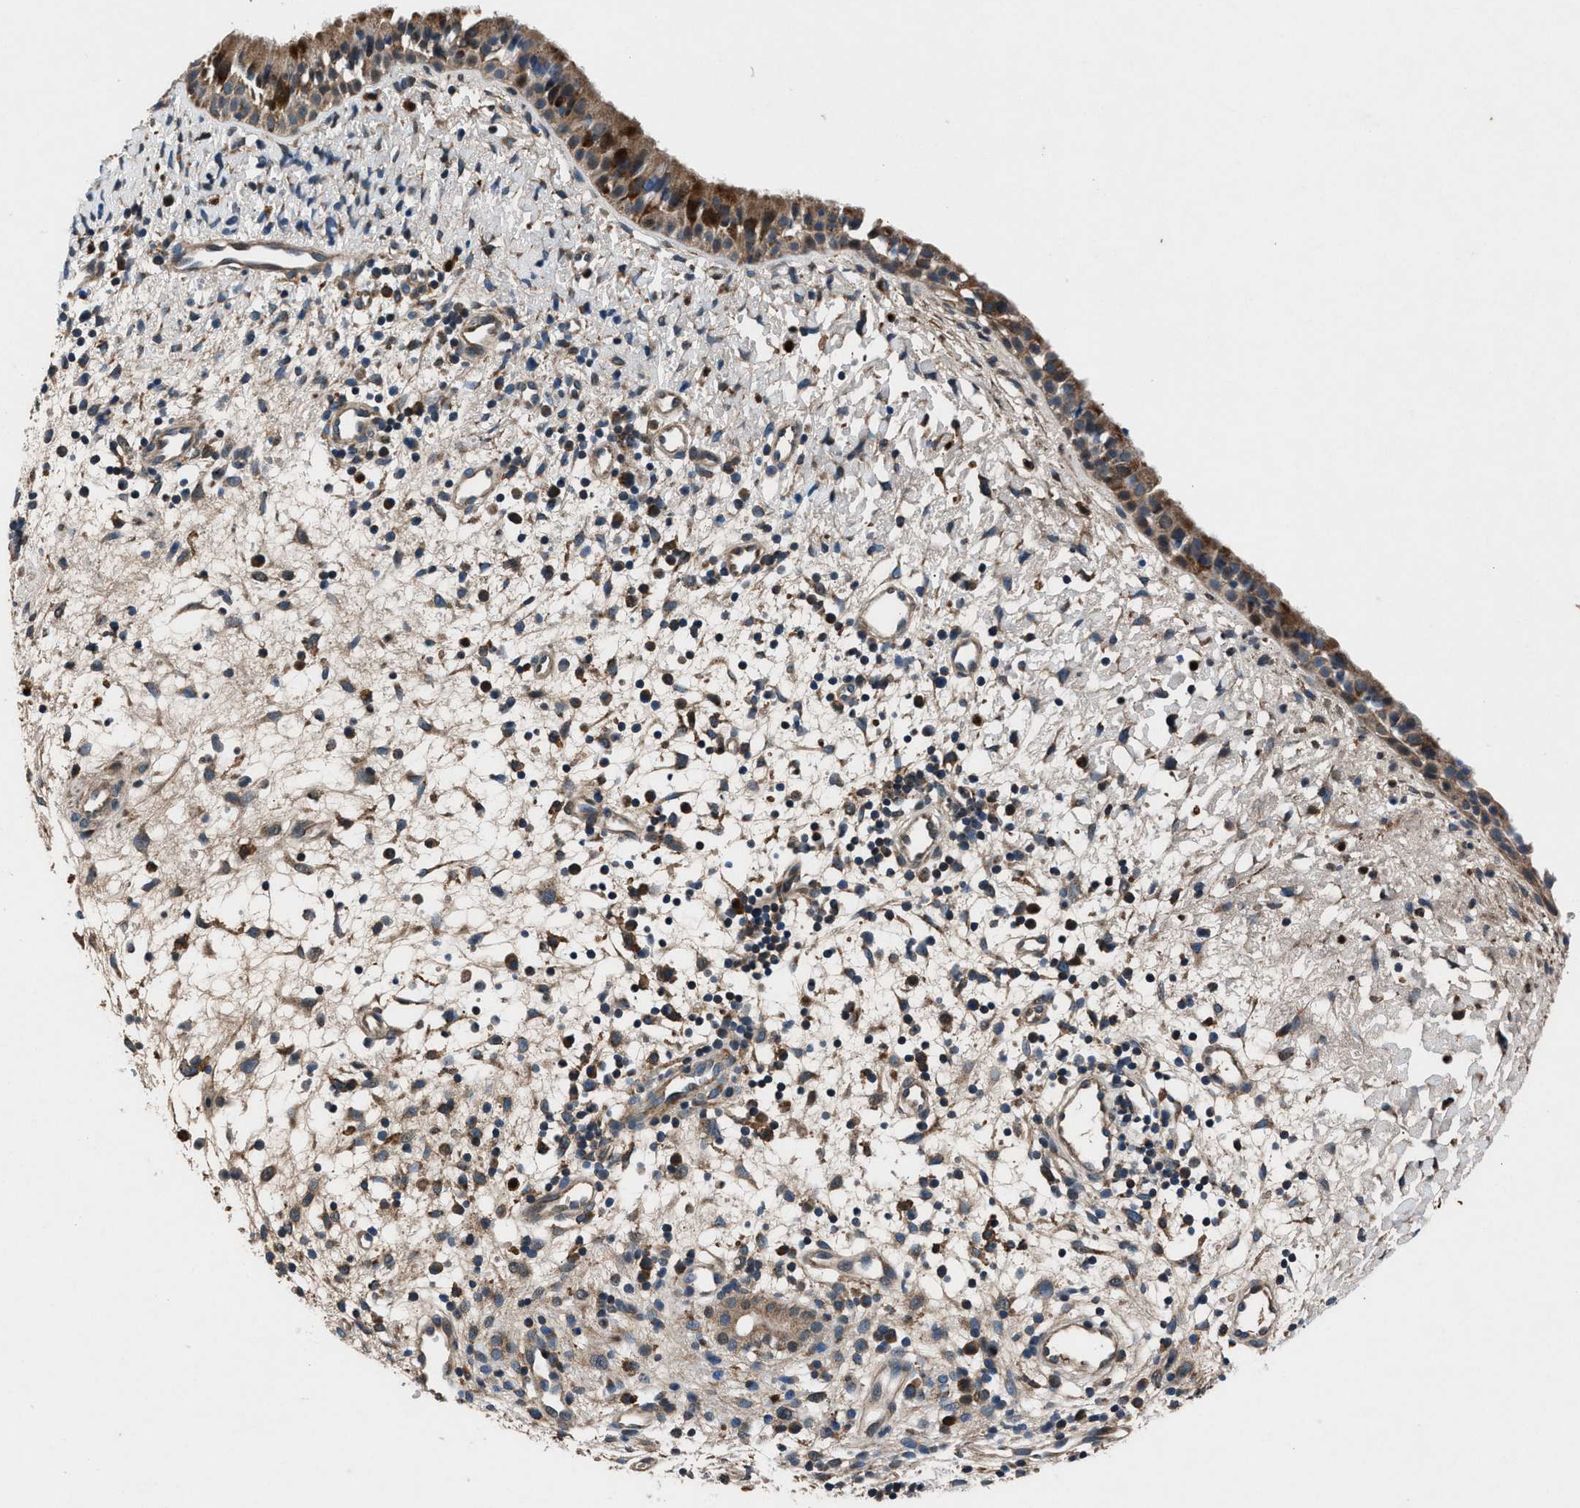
{"staining": {"intensity": "moderate", "quantity": ">75%", "location": "cytoplasmic/membranous"}, "tissue": "nasopharynx", "cell_type": "Respiratory epithelial cells", "image_type": "normal", "snomed": [{"axis": "morphology", "description": "Normal tissue, NOS"}, {"axis": "topography", "description": "Nasopharynx"}], "caption": "Immunohistochemical staining of unremarkable nasopharynx shows moderate cytoplasmic/membranous protein positivity in approximately >75% of respiratory epithelial cells. The protein of interest is stained brown, and the nuclei are stained in blue (DAB (3,3'-diaminobenzidine) IHC with brightfield microscopy, high magnification).", "gene": "FAM221A", "patient": {"sex": "male", "age": 22}}